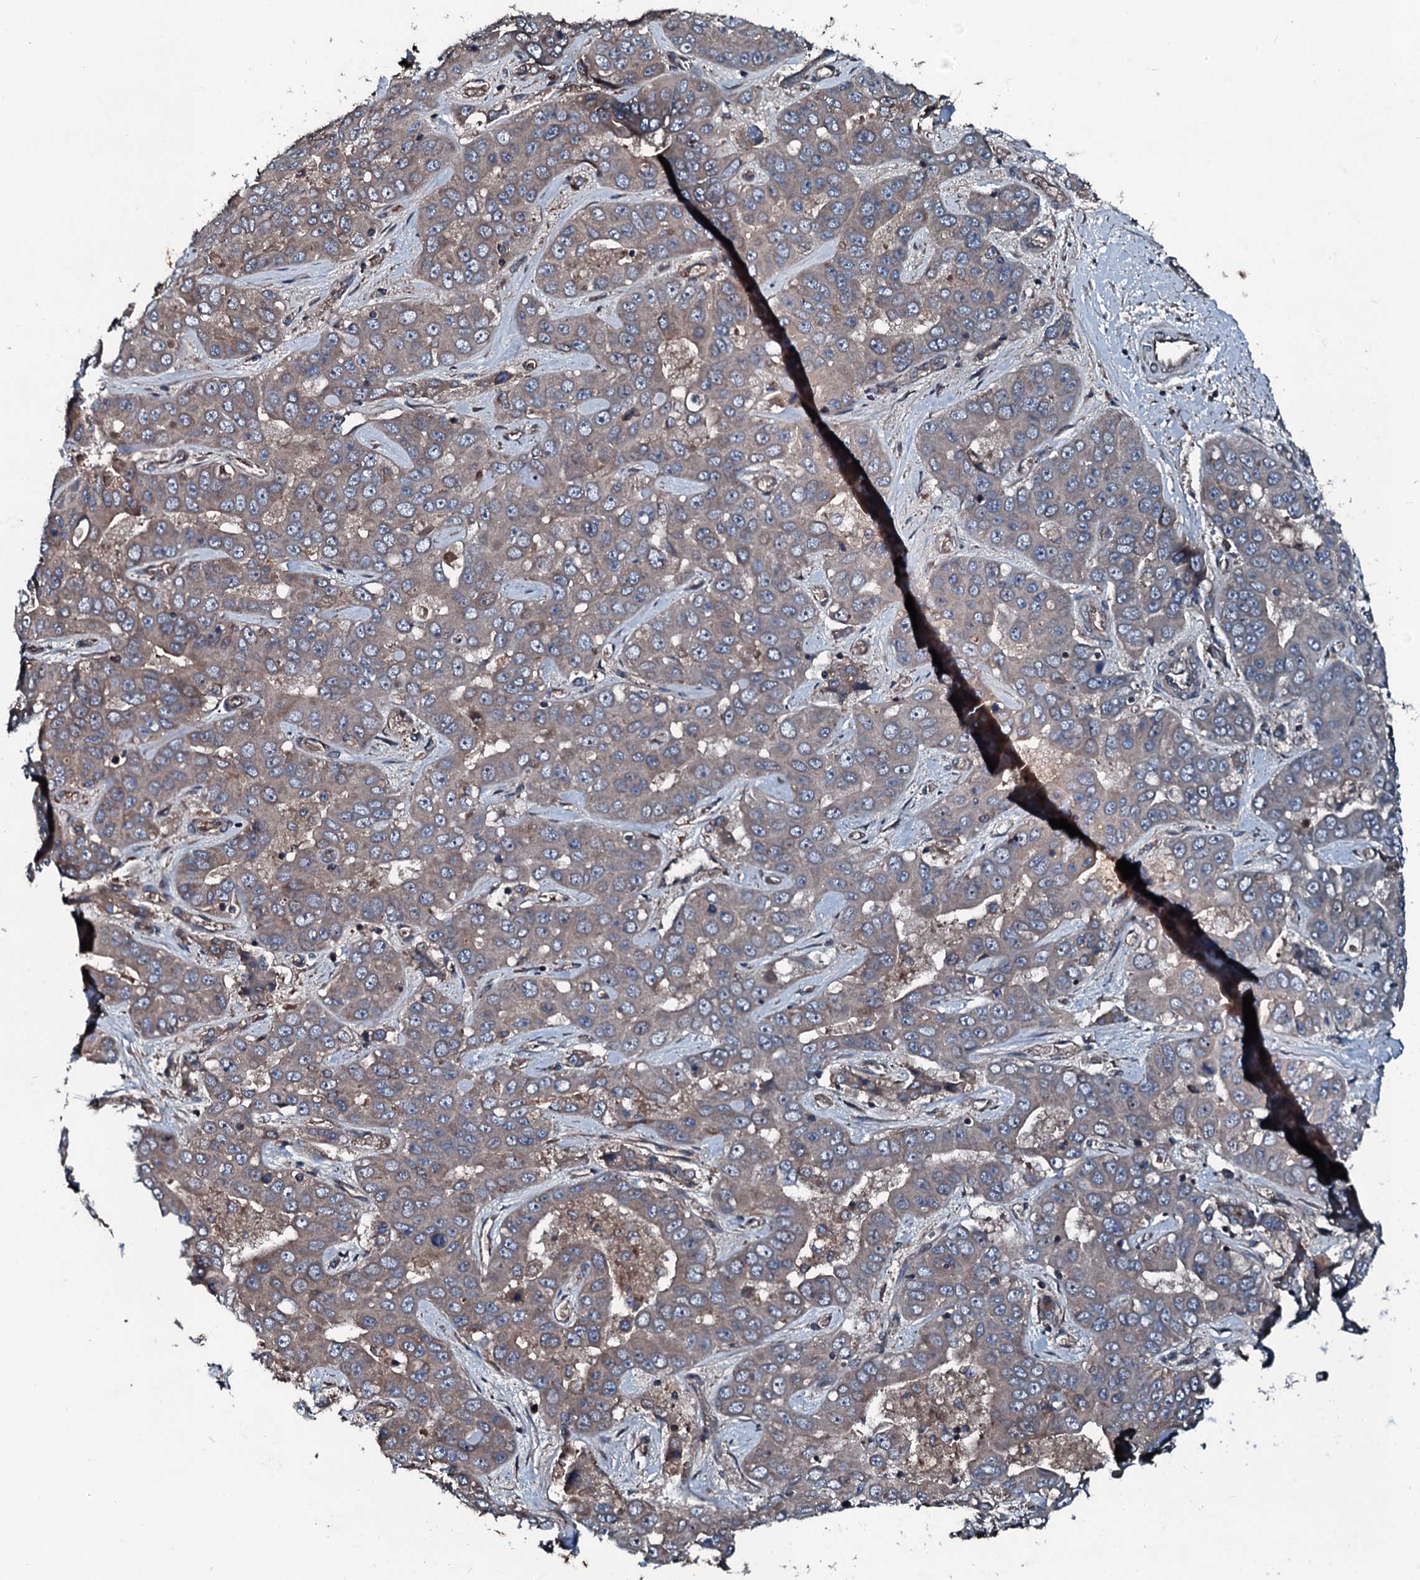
{"staining": {"intensity": "weak", "quantity": "25%-75%", "location": "cytoplasmic/membranous"}, "tissue": "liver cancer", "cell_type": "Tumor cells", "image_type": "cancer", "snomed": [{"axis": "morphology", "description": "Cholangiocarcinoma"}, {"axis": "topography", "description": "Liver"}], "caption": "A histopathology image of human cholangiocarcinoma (liver) stained for a protein demonstrates weak cytoplasmic/membranous brown staining in tumor cells.", "gene": "AARS1", "patient": {"sex": "female", "age": 52}}